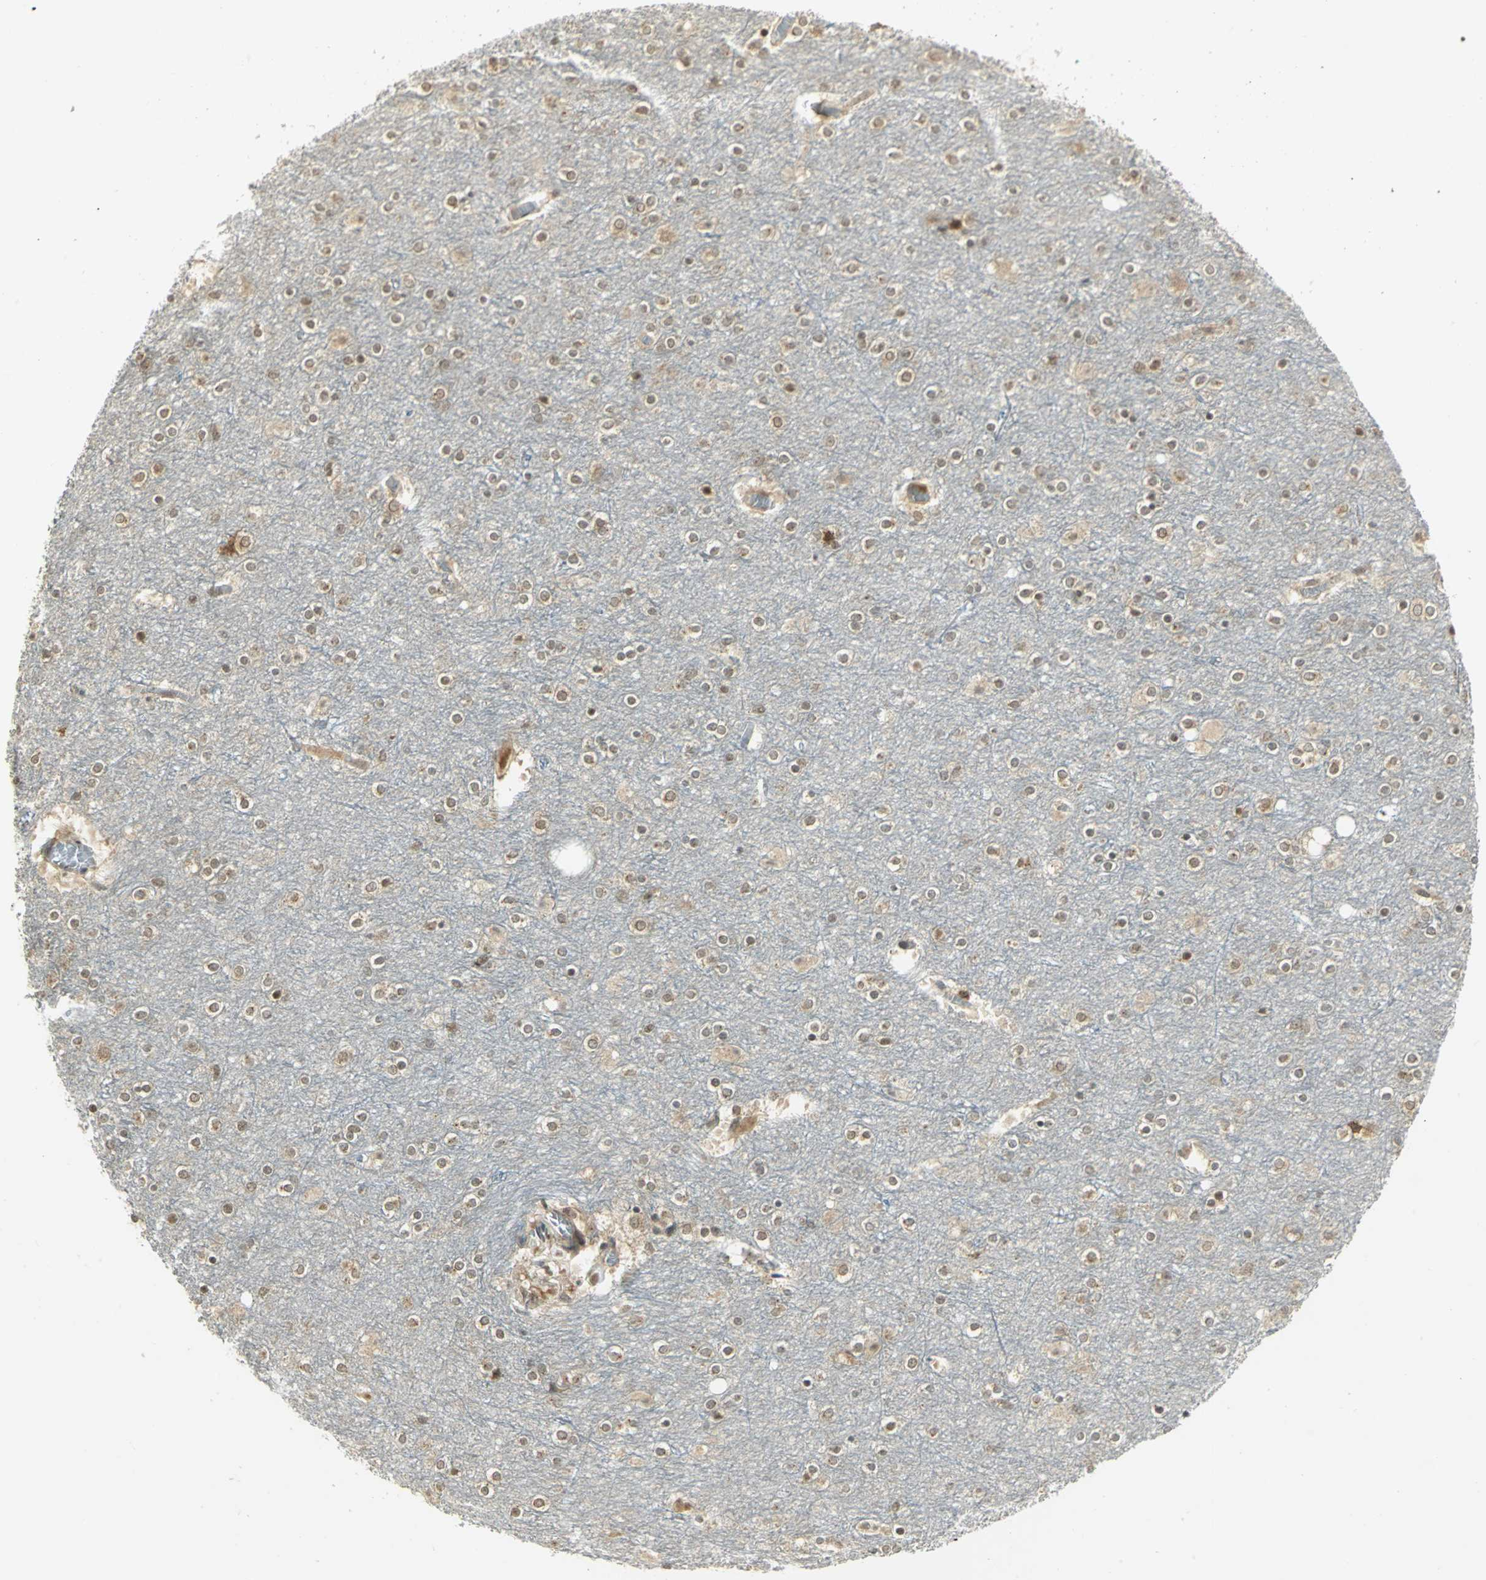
{"staining": {"intensity": "negative", "quantity": "none", "location": "none"}, "tissue": "cerebral cortex", "cell_type": "Endothelial cells", "image_type": "normal", "snomed": [{"axis": "morphology", "description": "Normal tissue, NOS"}, {"axis": "topography", "description": "Cerebral cortex"}], "caption": "This histopathology image is of benign cerebral cortex stained with immunohistochemistry to label a protein in brown with the nuclei are counter-stained blue. There is no positivity in endothelial cells.", "gene": "CDC34", "patient": {"sex": "female", "age": 54}}